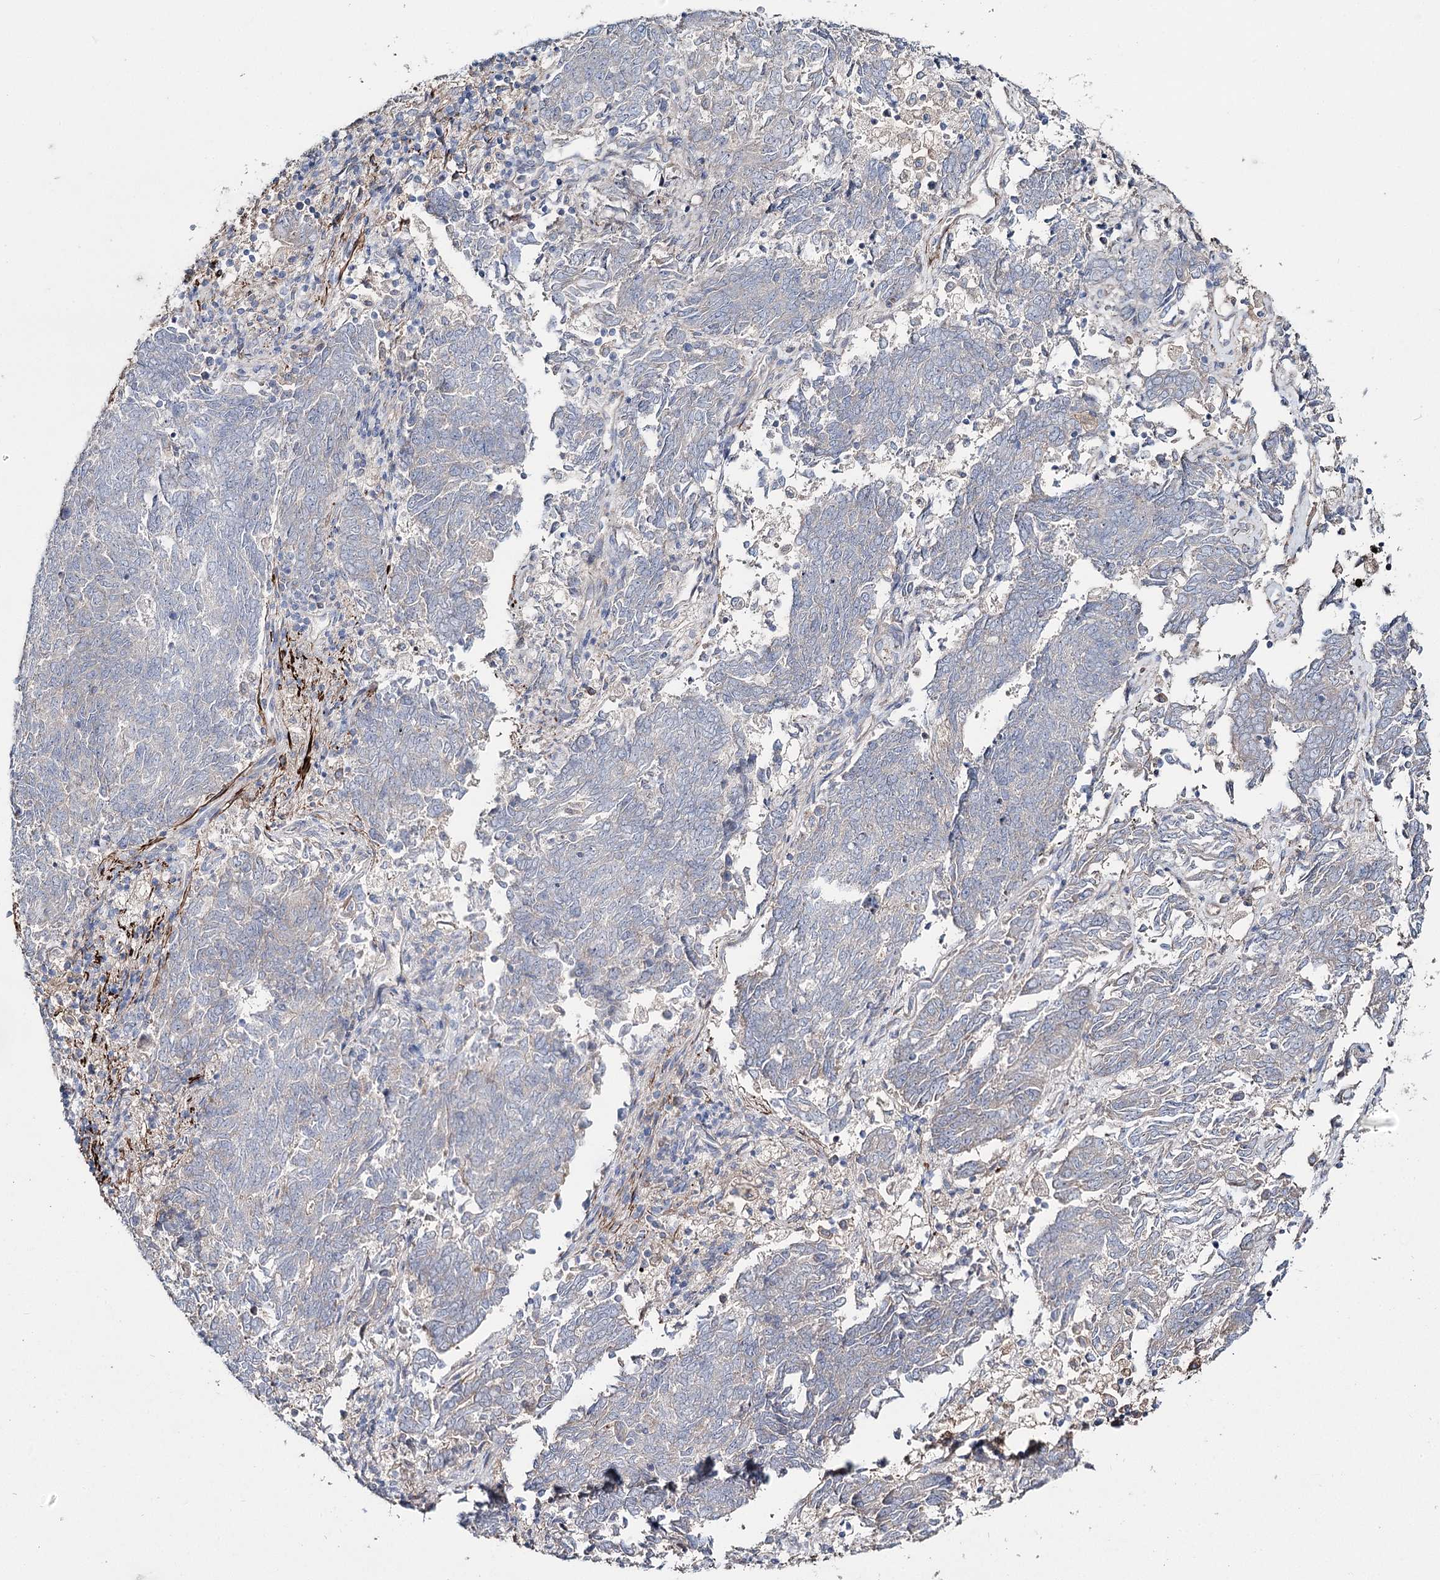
{"staining": {"intensity": "negative", "quantity": "none", "location": "none"}, "tissue": "endometrial cancer", "cell_type": "Tumor cells", "image_type": "cancer", "snomed": [{"axis": "morphology", "description": "Adenocarcinoma, NOS"}, {"axis": "topography", "description": "Endometrium"}], "caption": "Immunohistochemistry image of neoplastic tissue: endometrial cancer (adenocarcinoma) stained with DAB reveals no significant protein staining in tumor cells.", "gene": "SUMF1", "patient": {"sex": "female", "age": 80}}